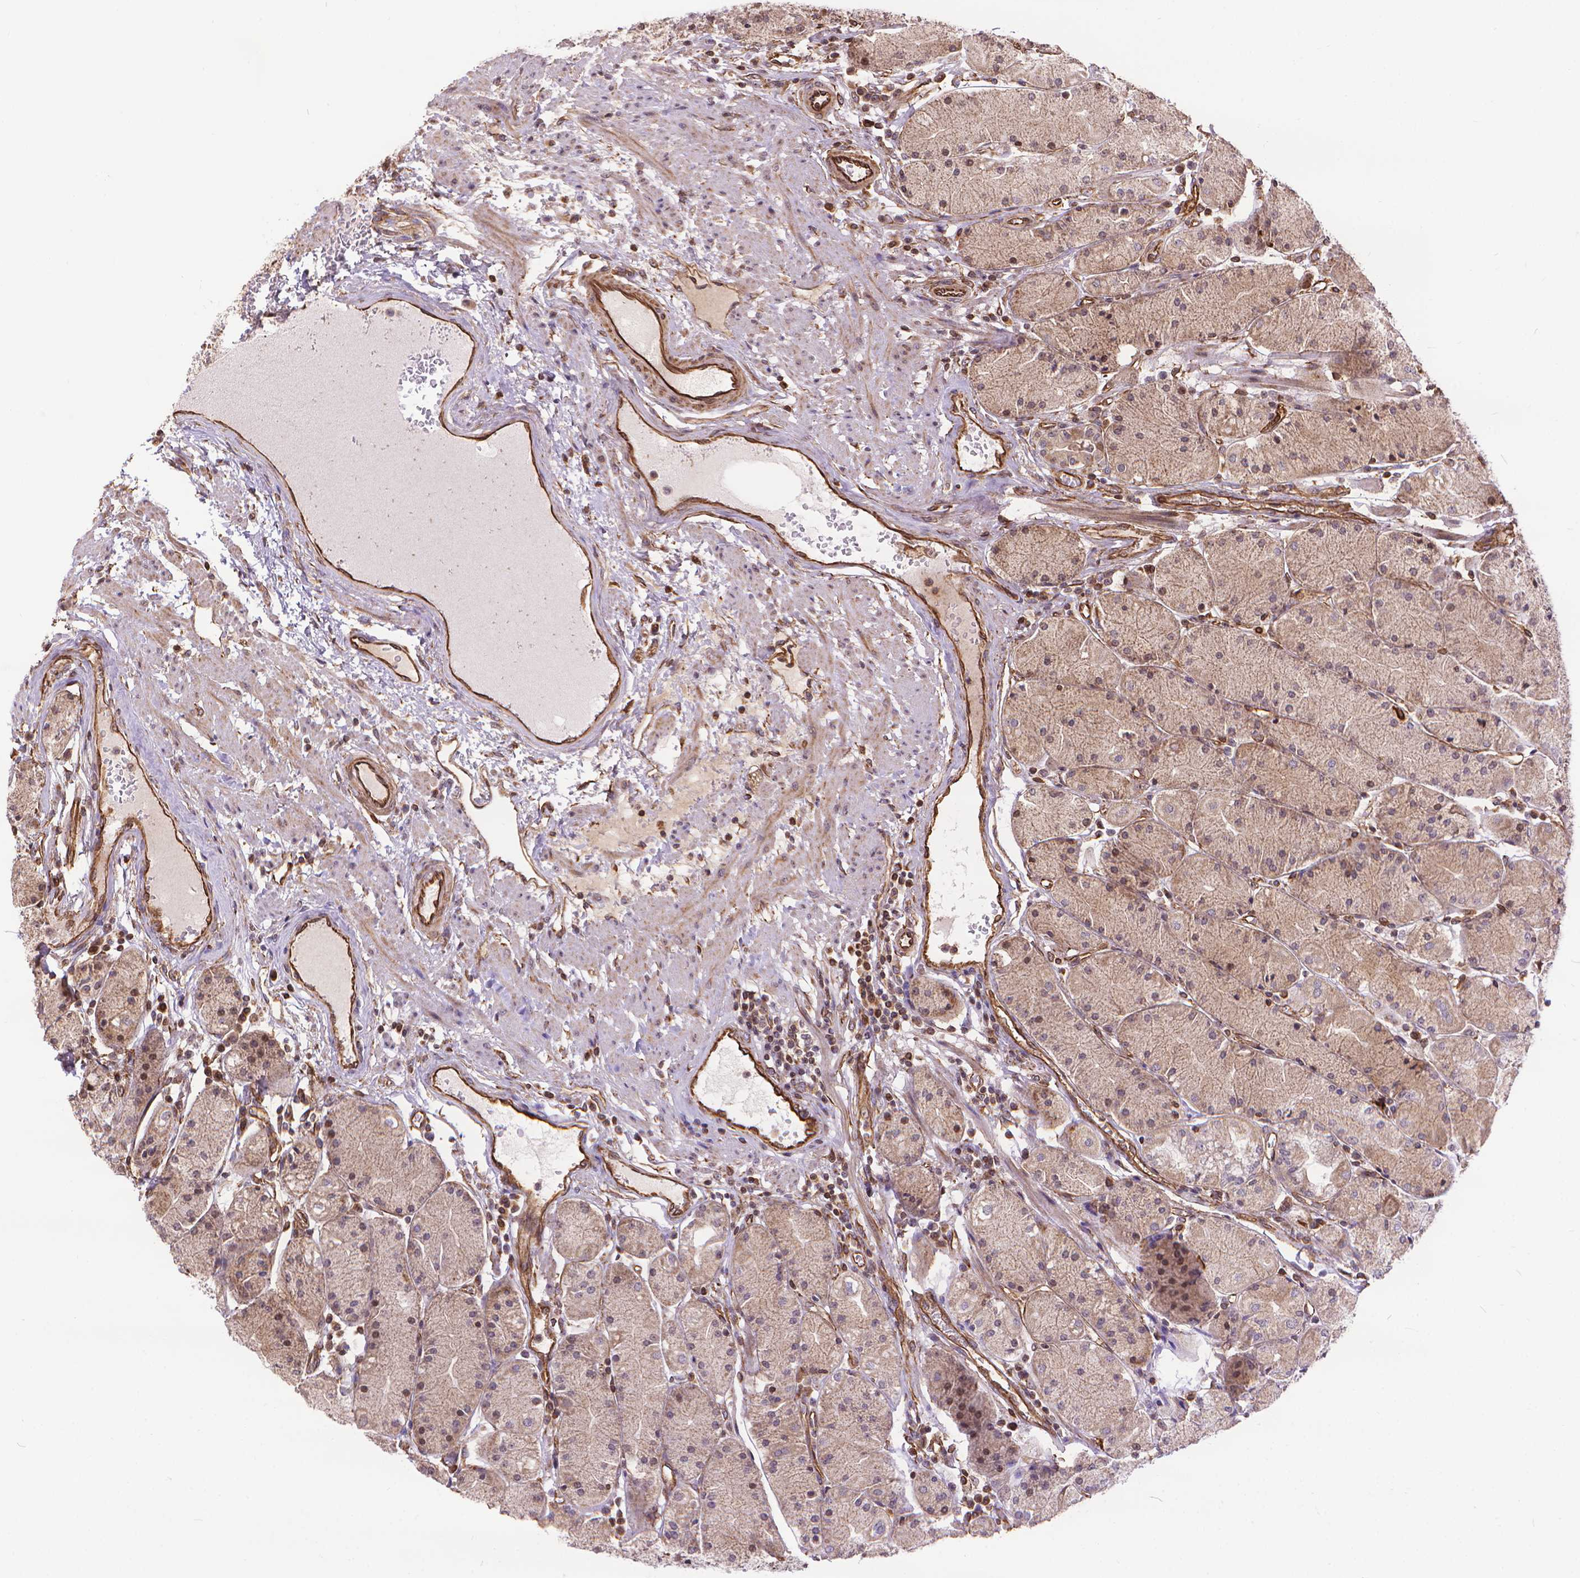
{"staining": {"intensity": "moderate", "quantity": "<25%", "location": "nuclear"}, "tissue": "stomach", "cell_type": "Glandular cells", "image_type": "normal", "snomed": [{"axis": "morphology", "description": "Normal tissue, NOS"}, {"axis": "topography", "description": "Stomach, upper"}], "caption": "Approximately <25% of glandular cells in benign human stomach show moderate nuclear protein staining as visualized by brown immunohistochemical staining.", "gene": "TMEM135", "patient": {"sex": "male", "age": 69}}